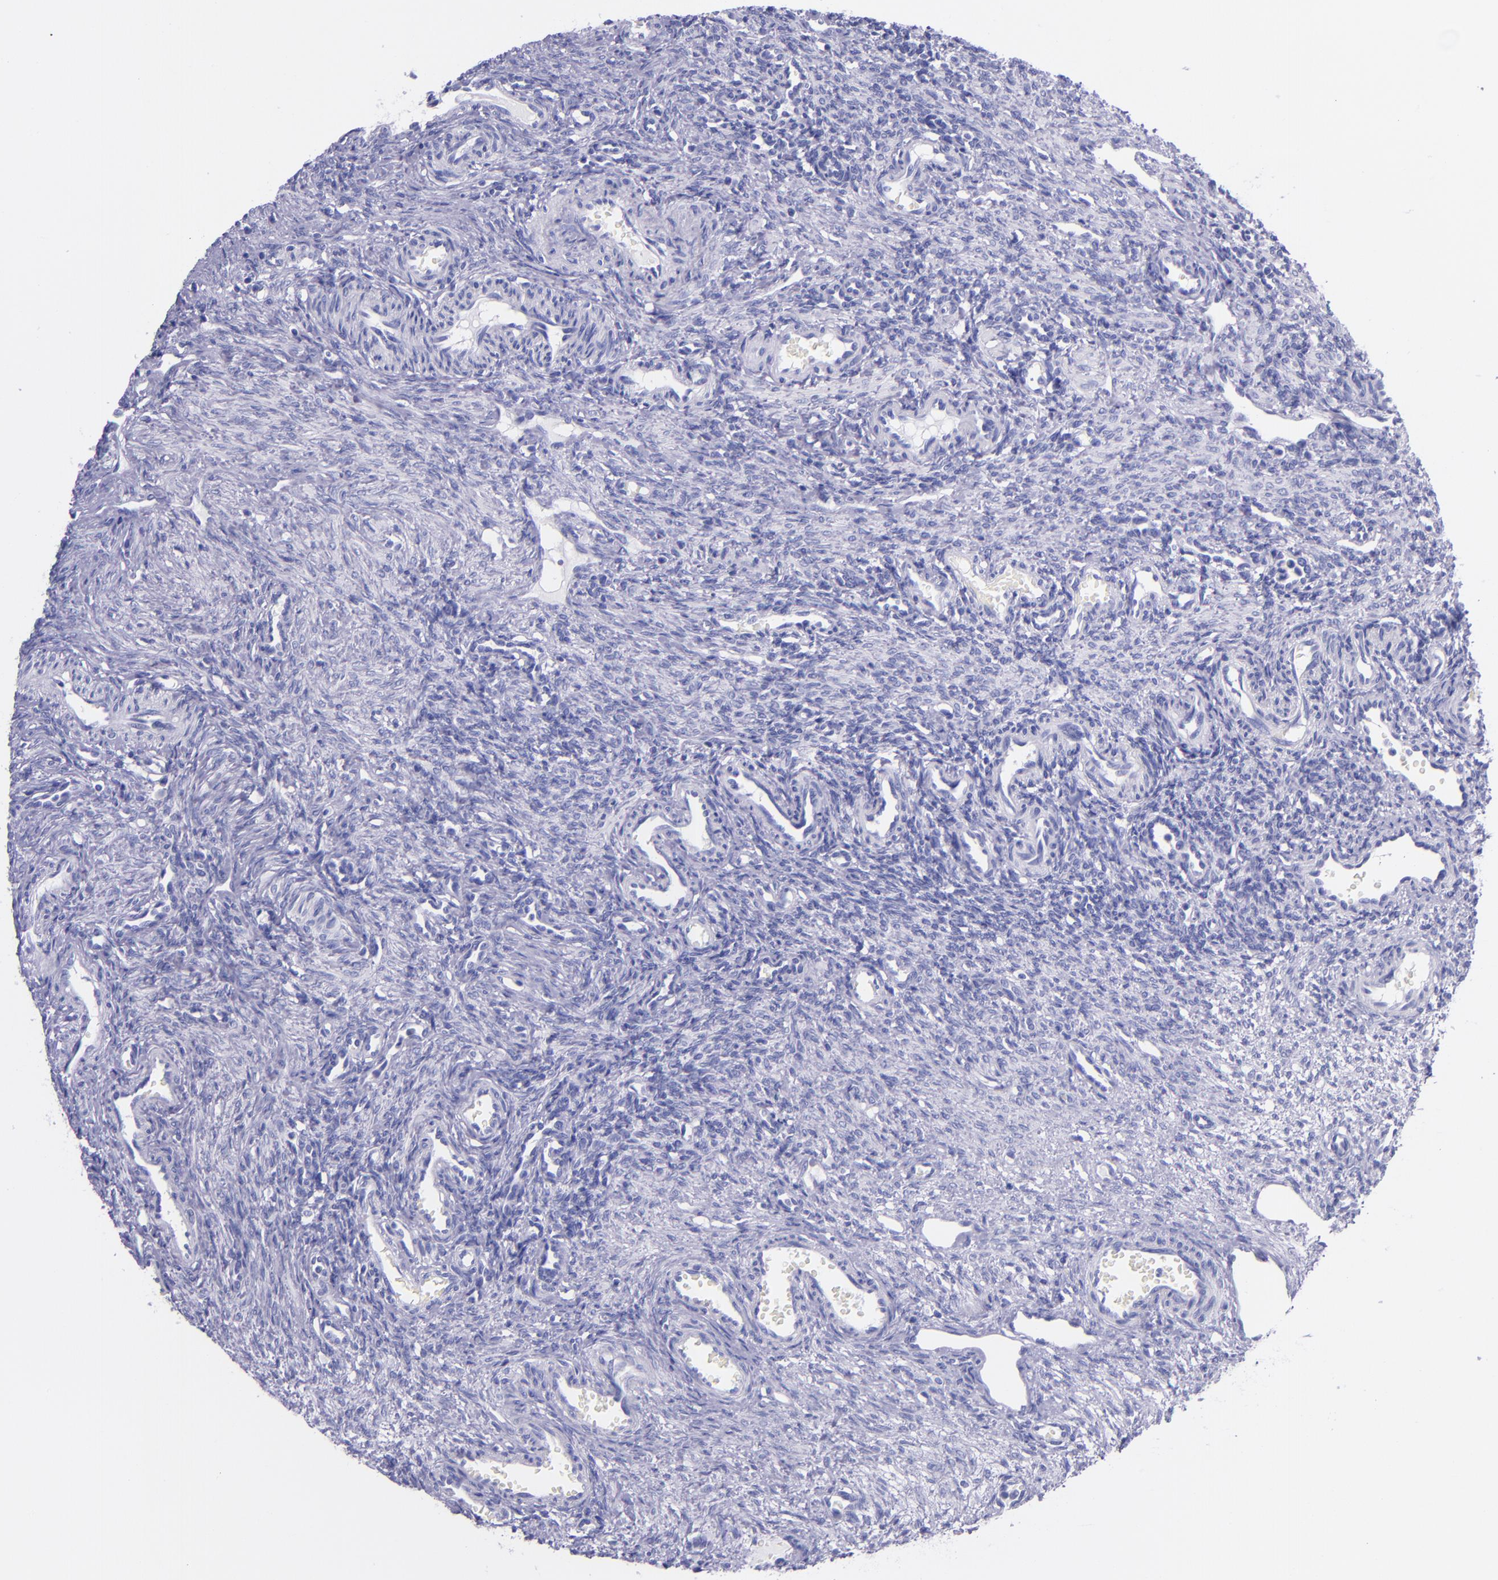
{"staining": {"intensity": "negative", "quantity": "none", "location": "none"}, "tissue": "ovary", "cell_type": "Follicle cells", "image_type": "normal", "snomed": [{"axis": "morphology", "description": "Normal tissue, NOS"}, {"axis": "topography", "description": "Ovary"}], "caption": "Immunohistochemistry of benign ovary exhibits no staining in follicle cells.", "gene": "MBP", "patient": {"sex": "female", "age": 33}}